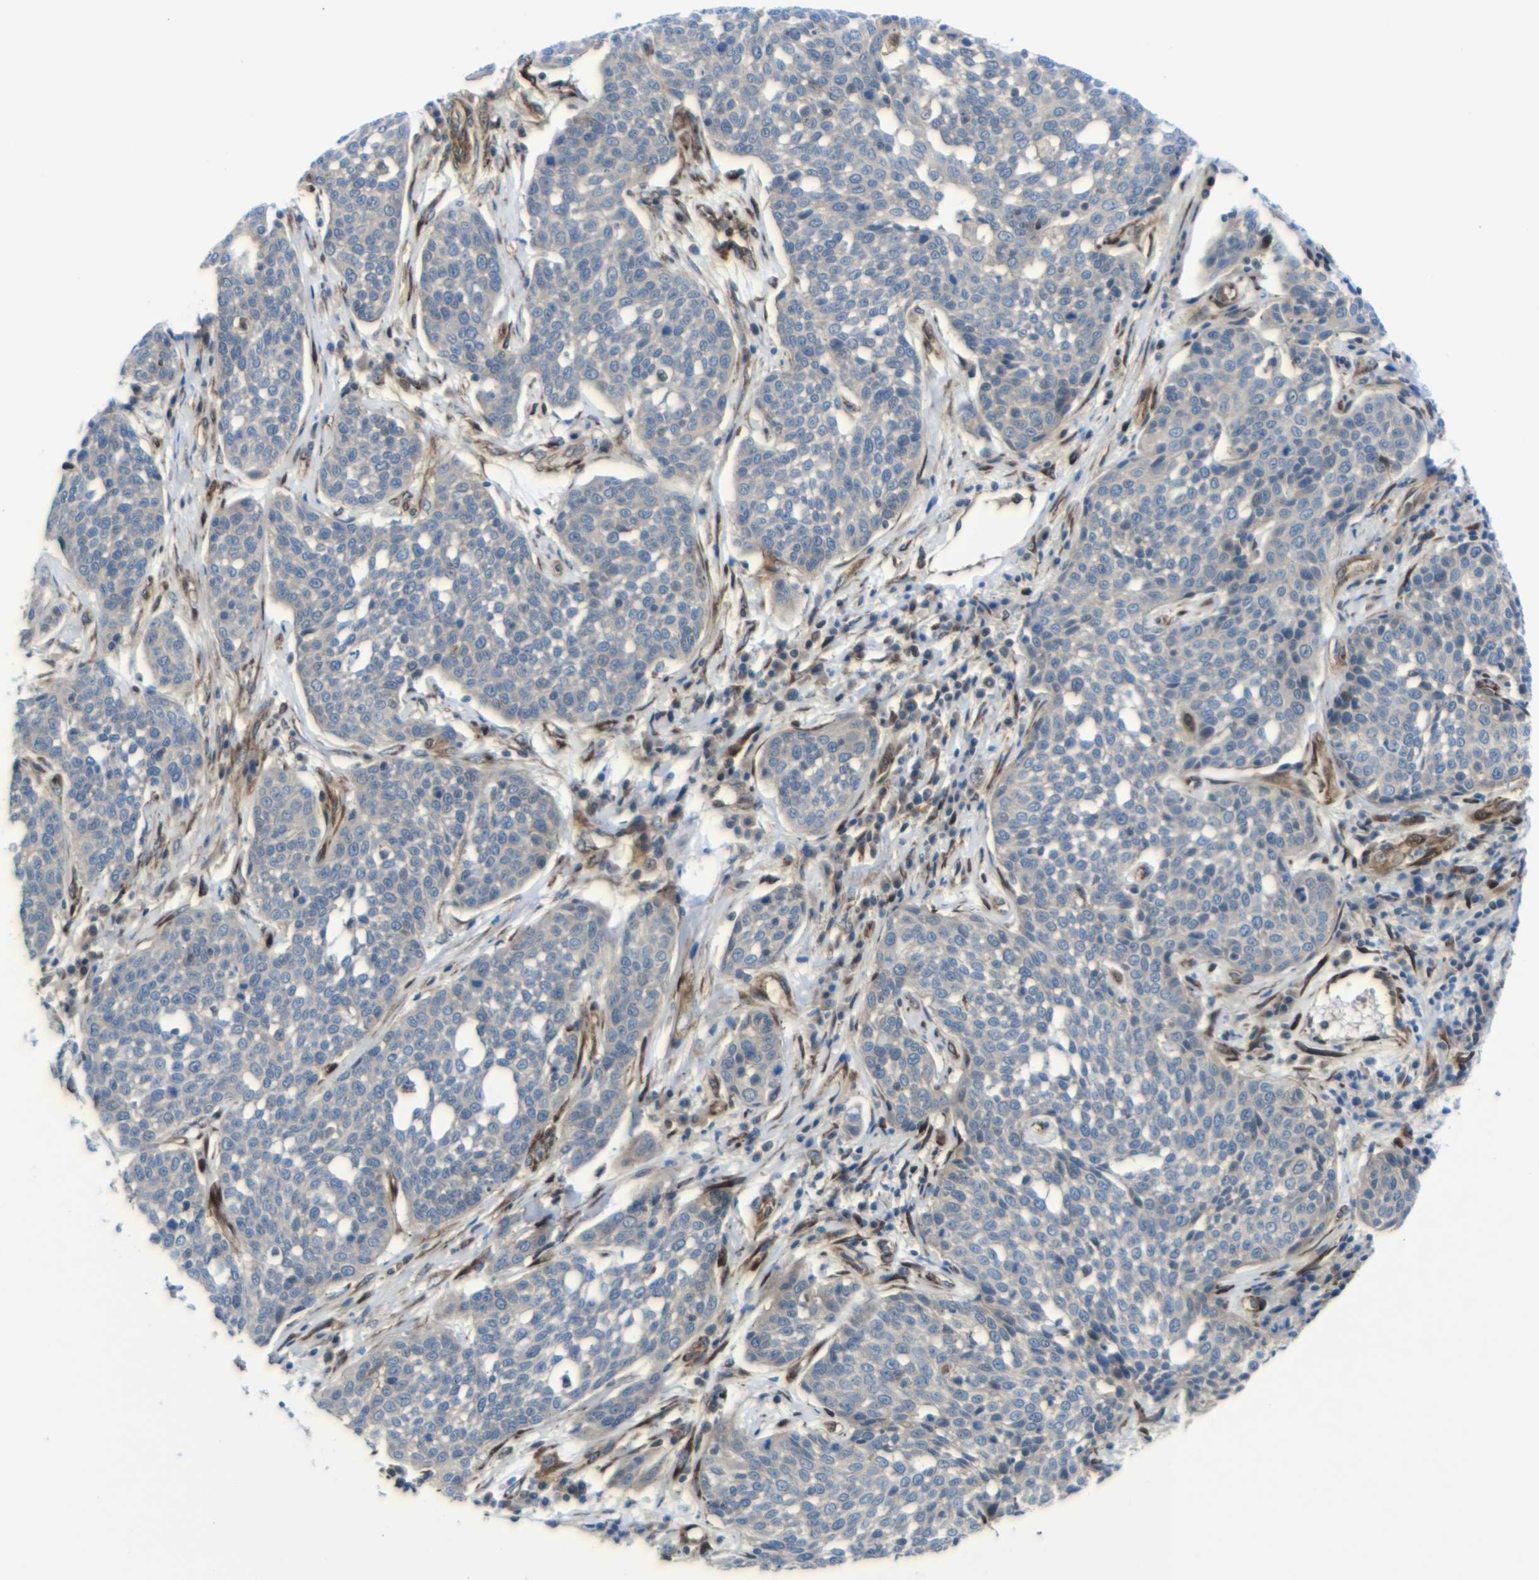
{"staining": {"intensity": "negative", "quantity": "none", "location": "none"}, "tissue": "cervical cancer", "cell_type": "Tumor cells", "image_type": "cancer", "snomed": [{"axis": "morphology", "description": "Squamous cell carcinoma, NOS"}, {"axis": "topography", "description": "Cervix"}], "caption": "Immunohistochemistry photomicrograph of cervical cancer (squamous cell carcinoma) stained for a protein (brown), which reveals no expression in tumor cells.", "gene": "PARP14", "patient": {"sex": "female", "age": 34}}